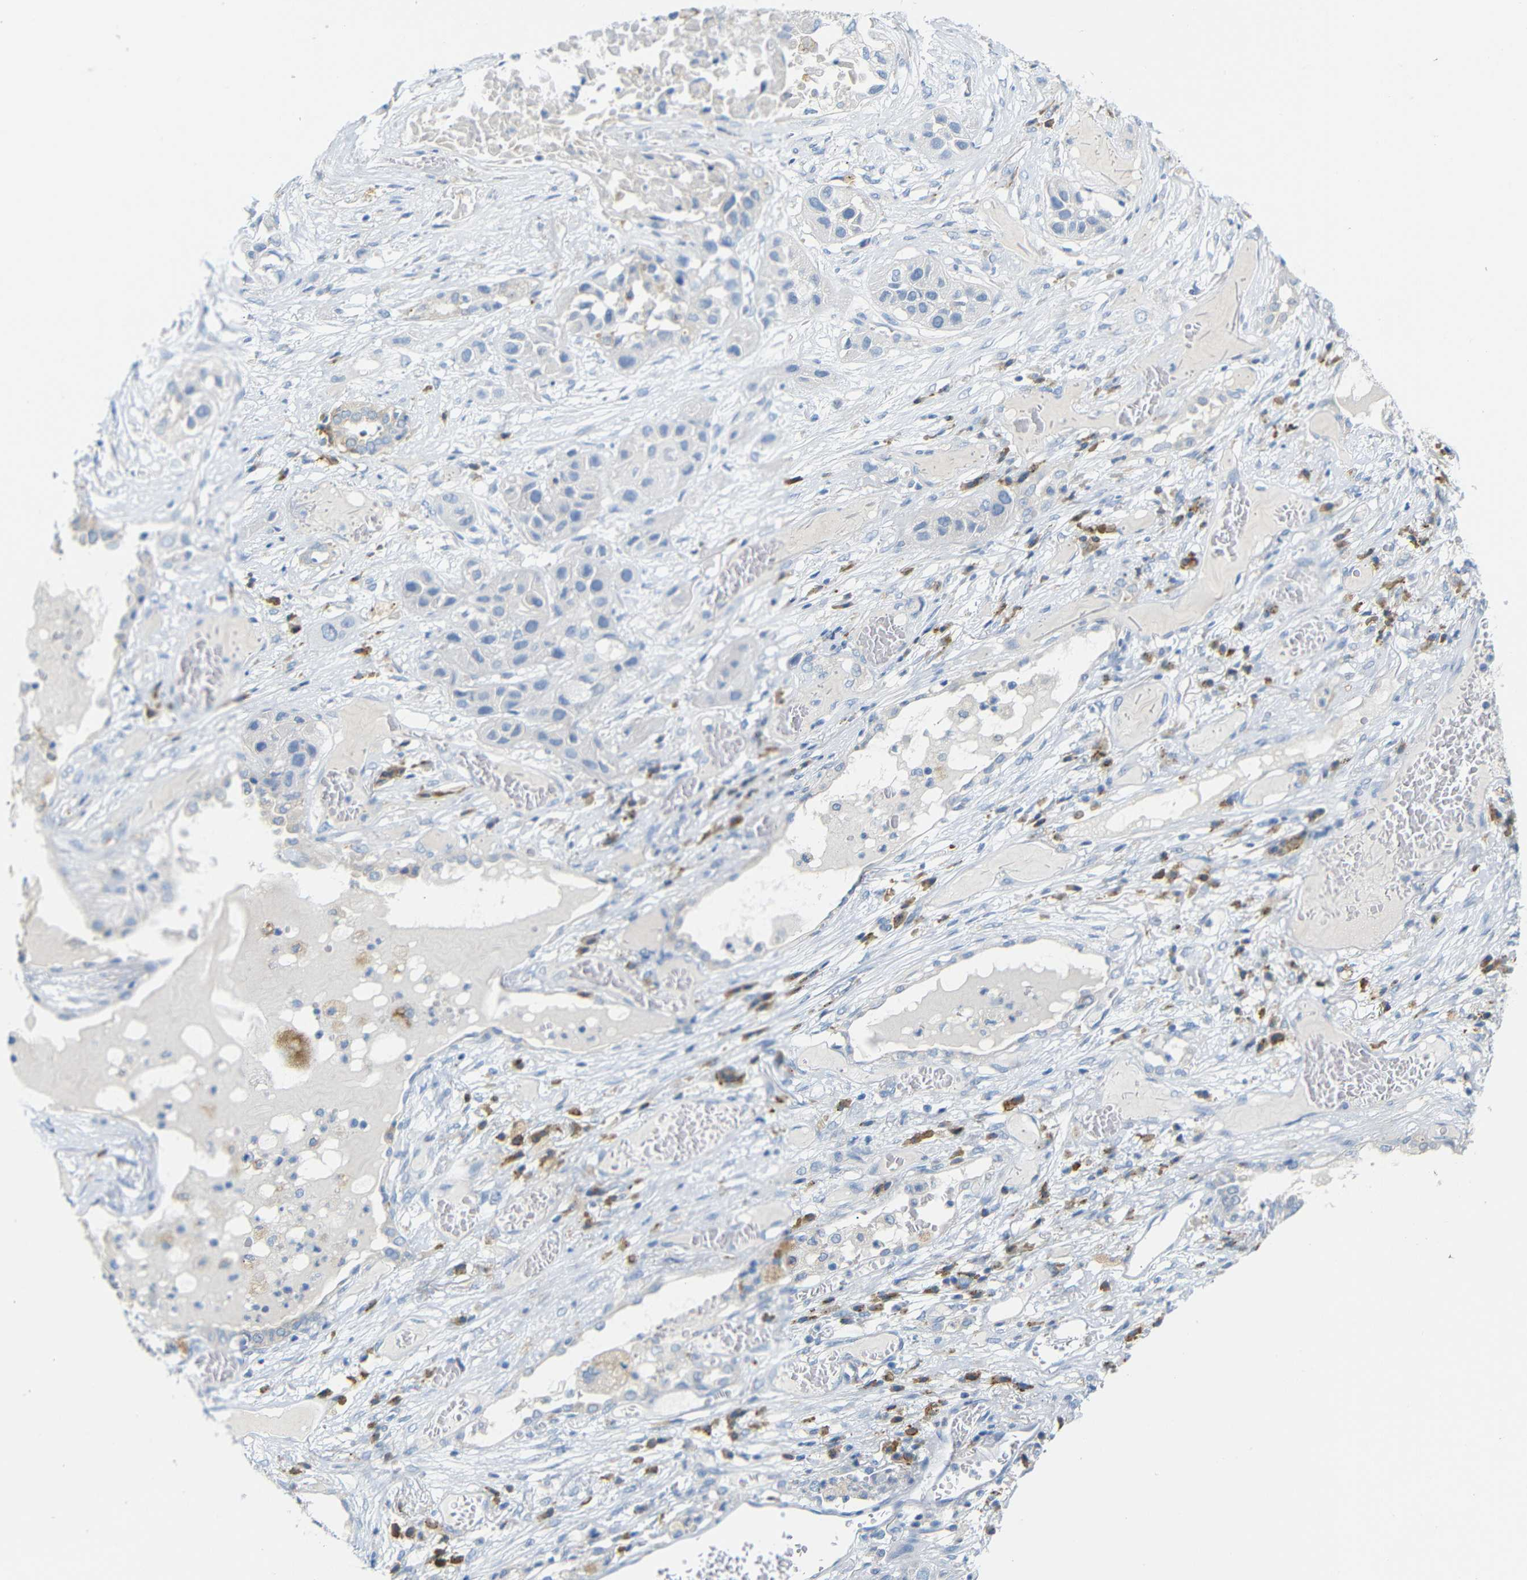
{"staining": {"intensity": "negative", "quantity": "none", "location": "none"}, "tissue": "lung cancer", "cell_type": "Tumor cells", "image_type": "cancer", "snomed": [{"axis": "morphology", "description": "Squamous cell carcinoma, NOS"}, {"axis": "topography", "description": "Lung"}], "caption": "Immunohistochemical staining of lung cancer (squamous cell carcinoma) demonstrates no significant staining in tumor cells.", "gene": "FCRL1", "patient": {"sex": "male", "age": 71}}